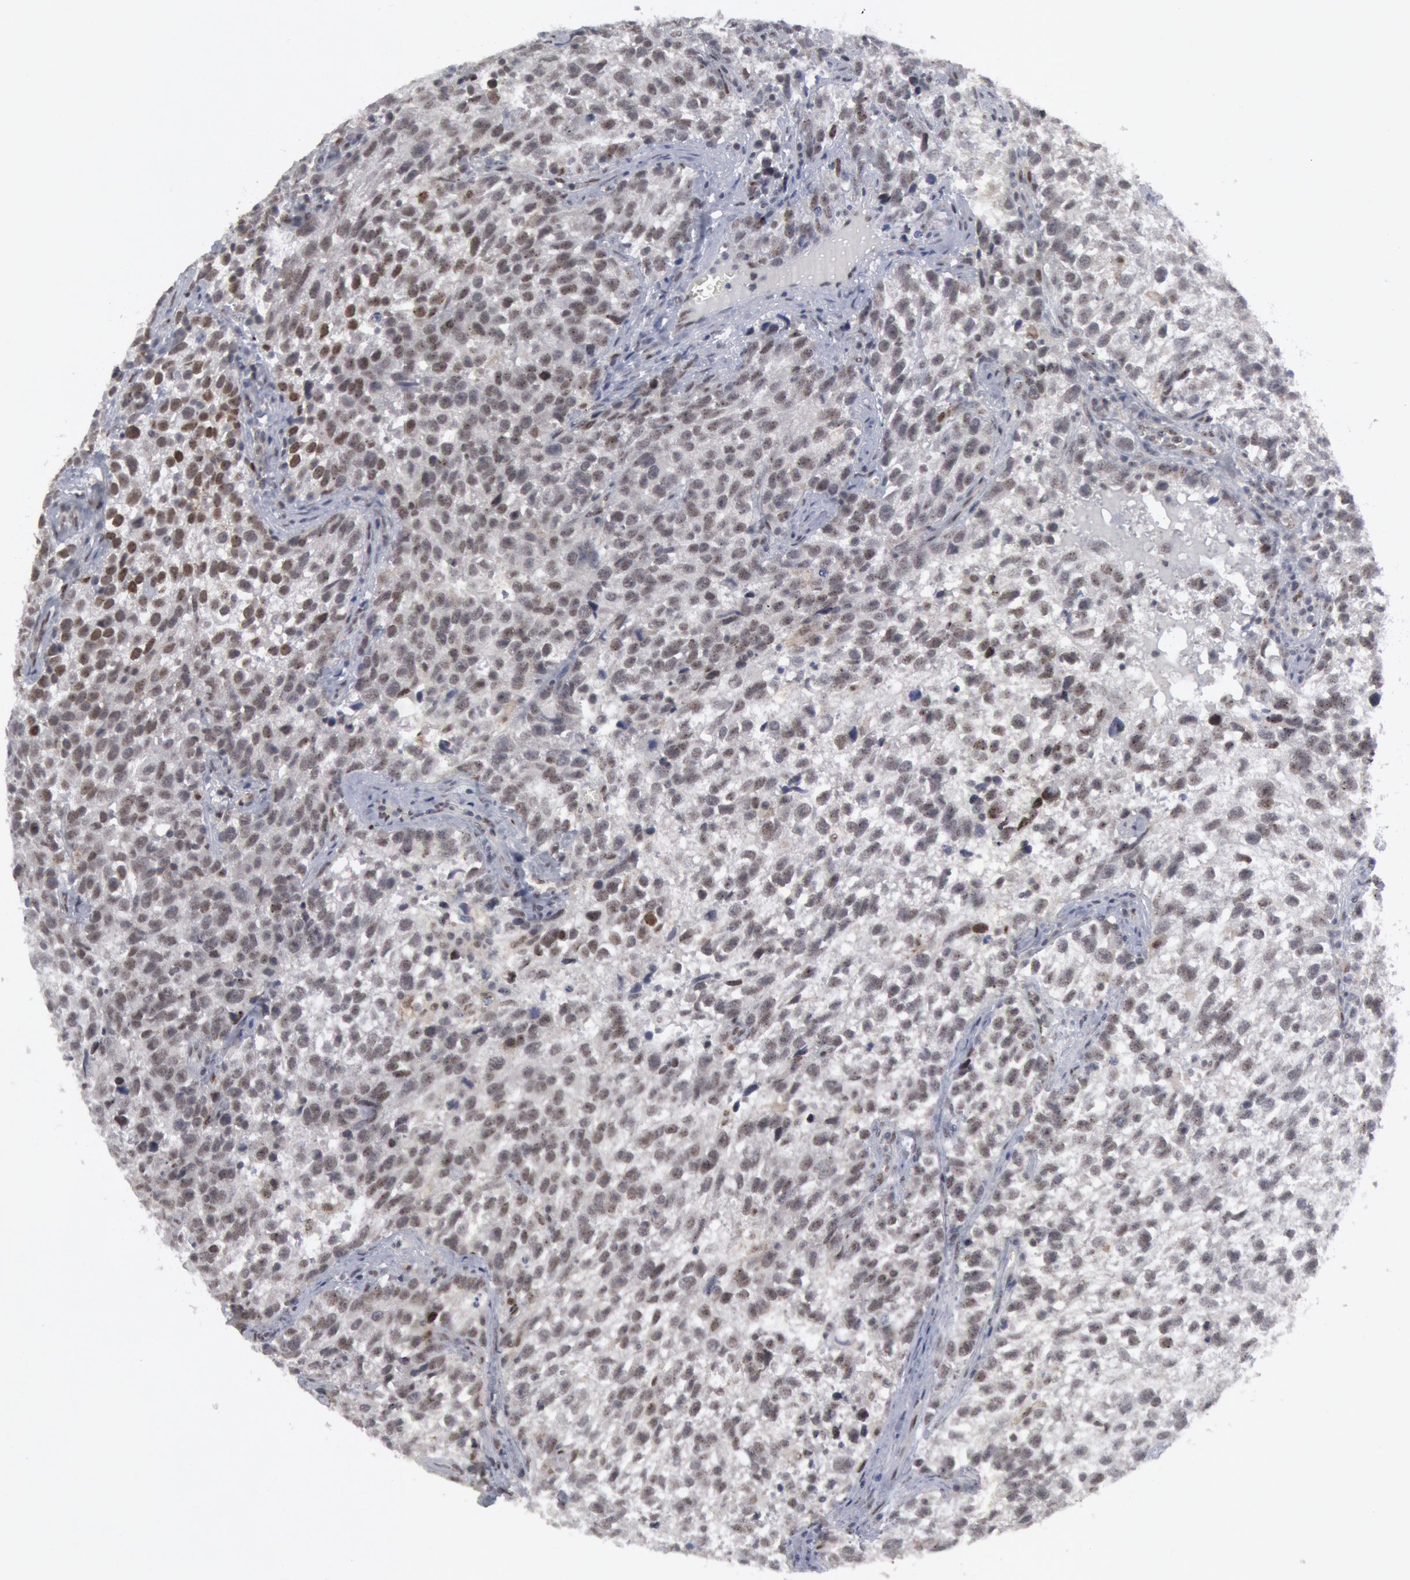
{"staining": {"intensity": "weak", "quantity": "<25%", "location": "nuclear"}, "tissue": "testis cancer", "cell_type": "Tumor cells", "image_type": "cancer", "snomed": [{"axis": "morphology", "description": "Seminoma, NOS"}, {"axis": "topography", "description": "Testis"}], "caption": "Testis cancer was stained to show a protein in brown. There is no significant staining in tumor cells.", "gene": "FOXO1", "patient": {"sex": "male", "age": 38}}